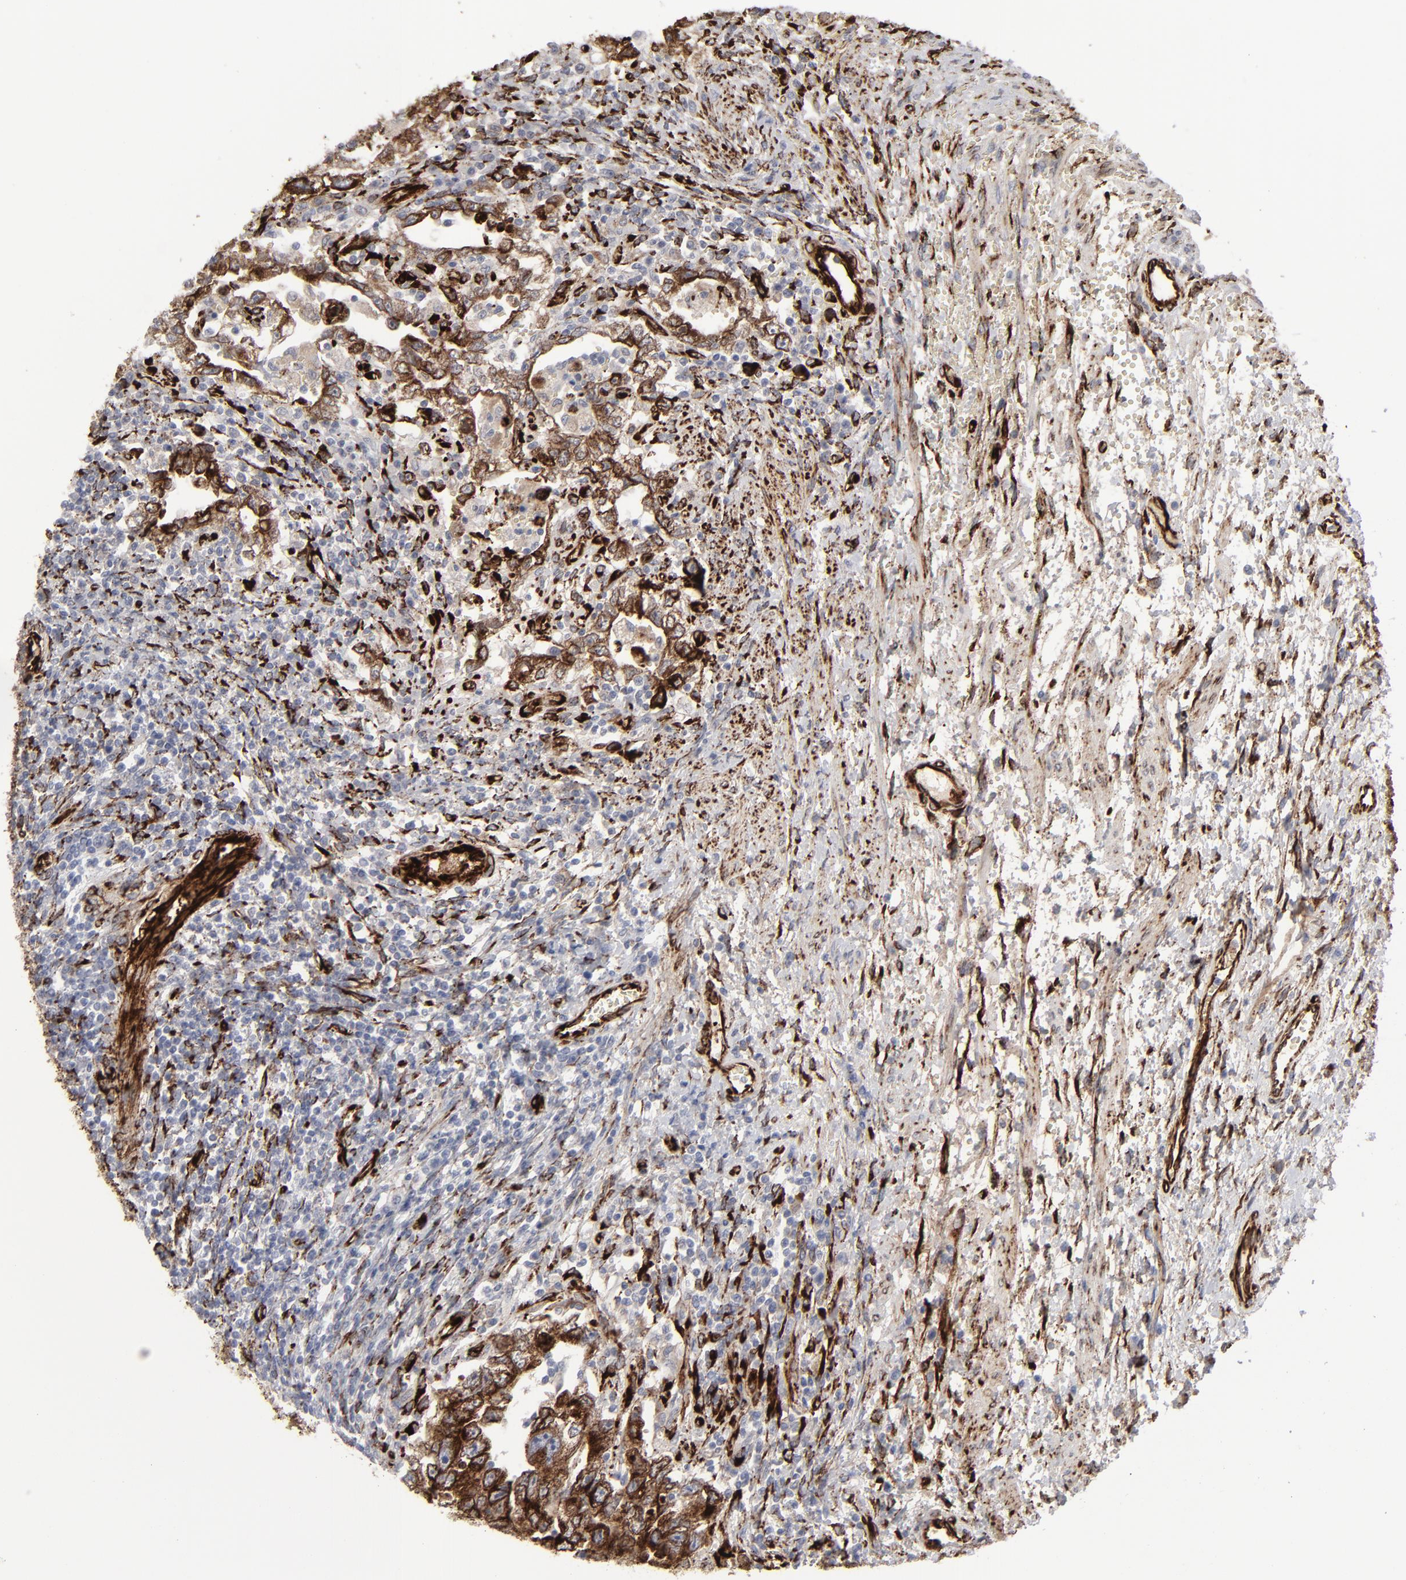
{"staining": {"intensity": "strong", "quantity": ">75%", "location": "cytoplasmic/membranous"}, "tissue": "testis cancer", "cell_type": "Tumor cells", "image_type": "cancer", "snomed": [{"axis": "morphology", "description": "Carcinoma, Embryonal, NOS"}, {"axis": "topography", "description": "Testis"}], "caption": "Testis cancer (embryonal carcinoma) was stained to show a protein in brown. There is high levels of strong cytoplasmic/membranous positivity in approximately >75% of tumor cells. (DAB IHC with brightfield microscopy, high magnification).", "gene": "SPARC", "patient": {"sex": "male", "age": 26}}